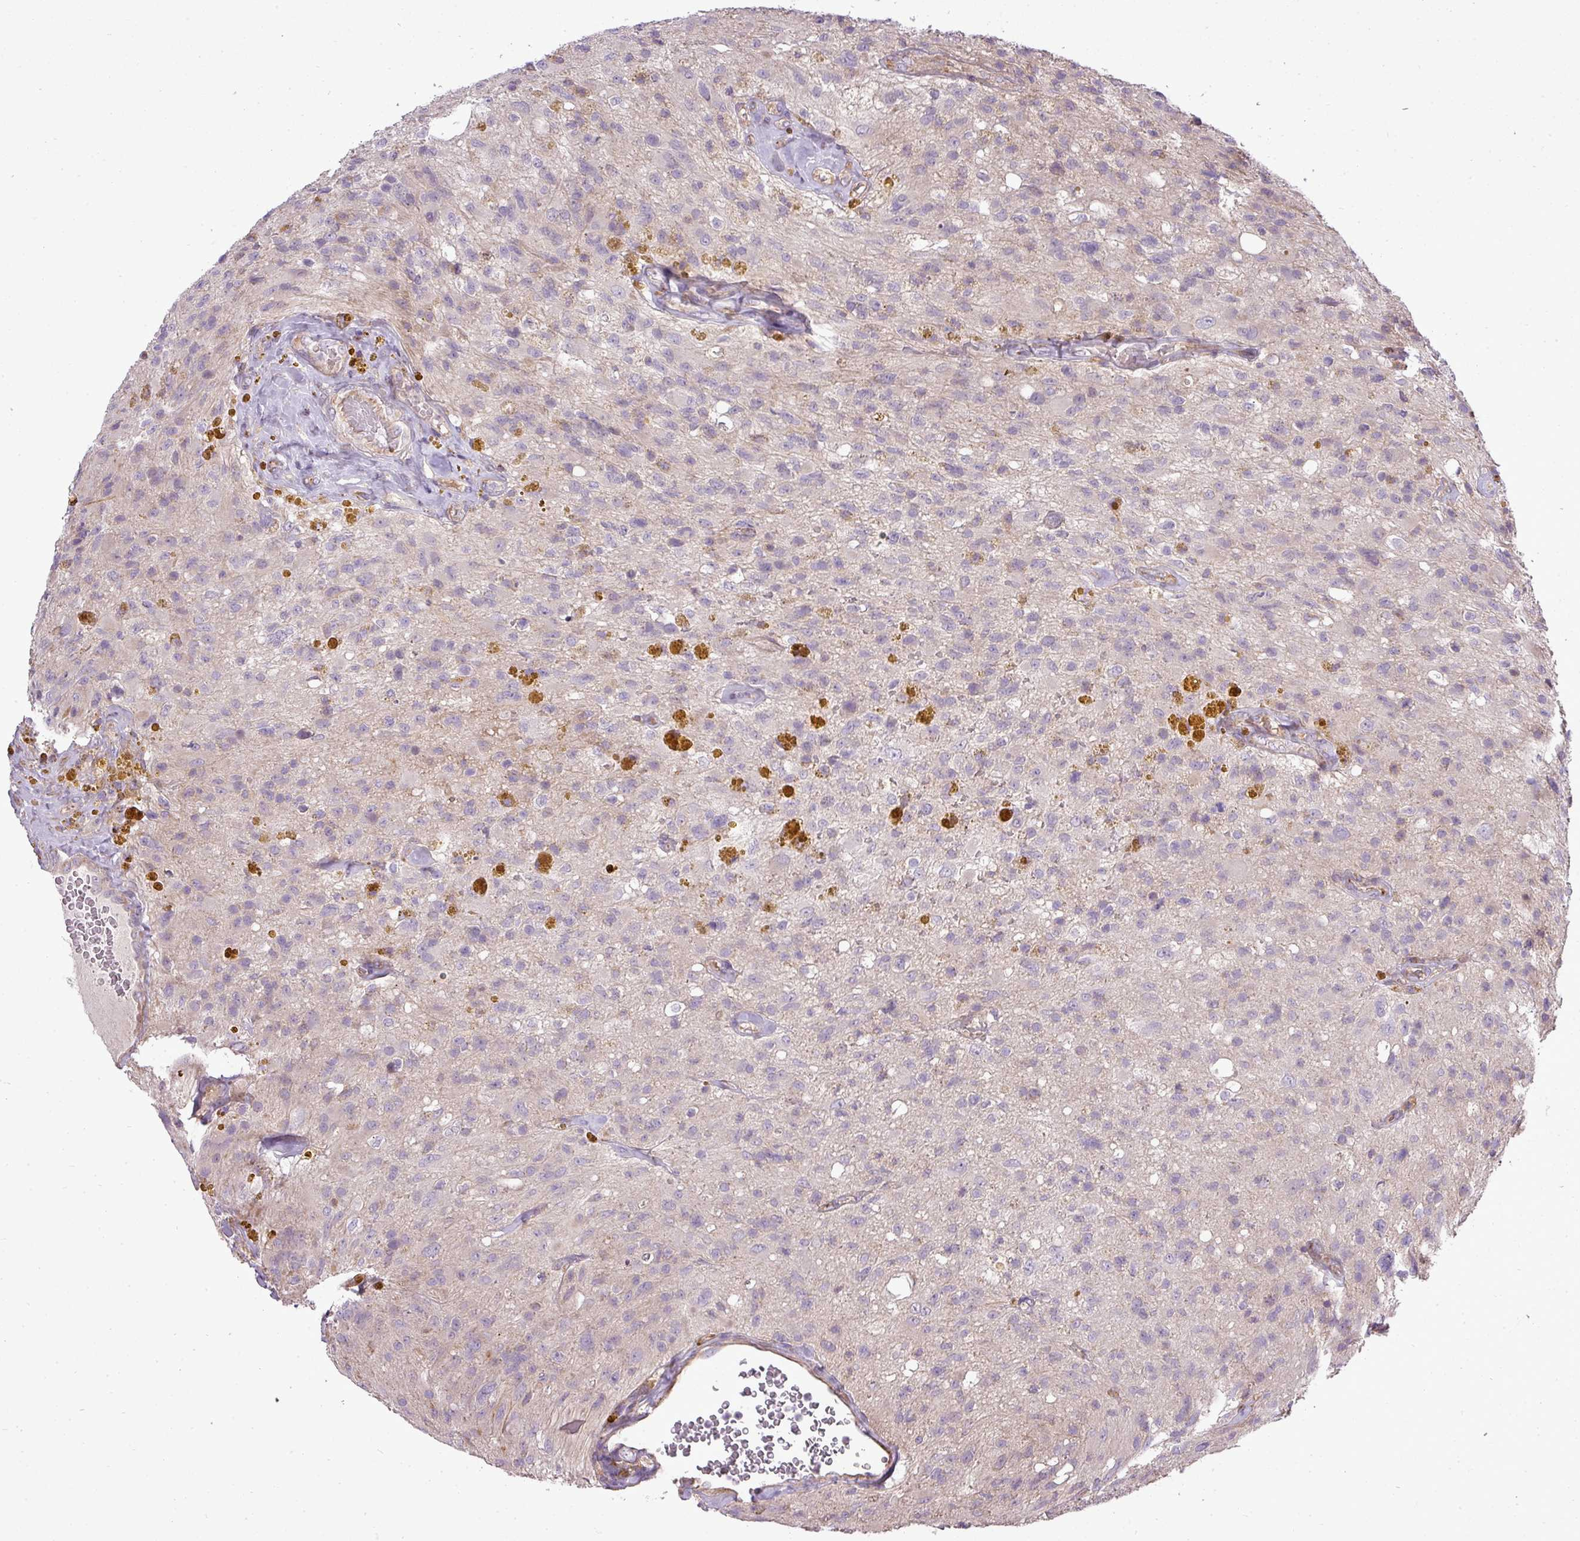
{"staining": {"intensity": "negative", "quantity": "none", "location": "none"}, "tissue": "glioma", "cell_type": "Tumor cells", "image_type": "cancer", "snomed": [{"axis": "morphology", "description": "Glioma, malignant, High grade"}, {"axis": "topography", "description": "Brain"}], "caption": "Immunohistochemistry (IHC) of human high-grade glioma (malignant) displays no positivity in tumor cells.", "gene": "PDRG1", "patient": {"sex": "male", "age": 69}}